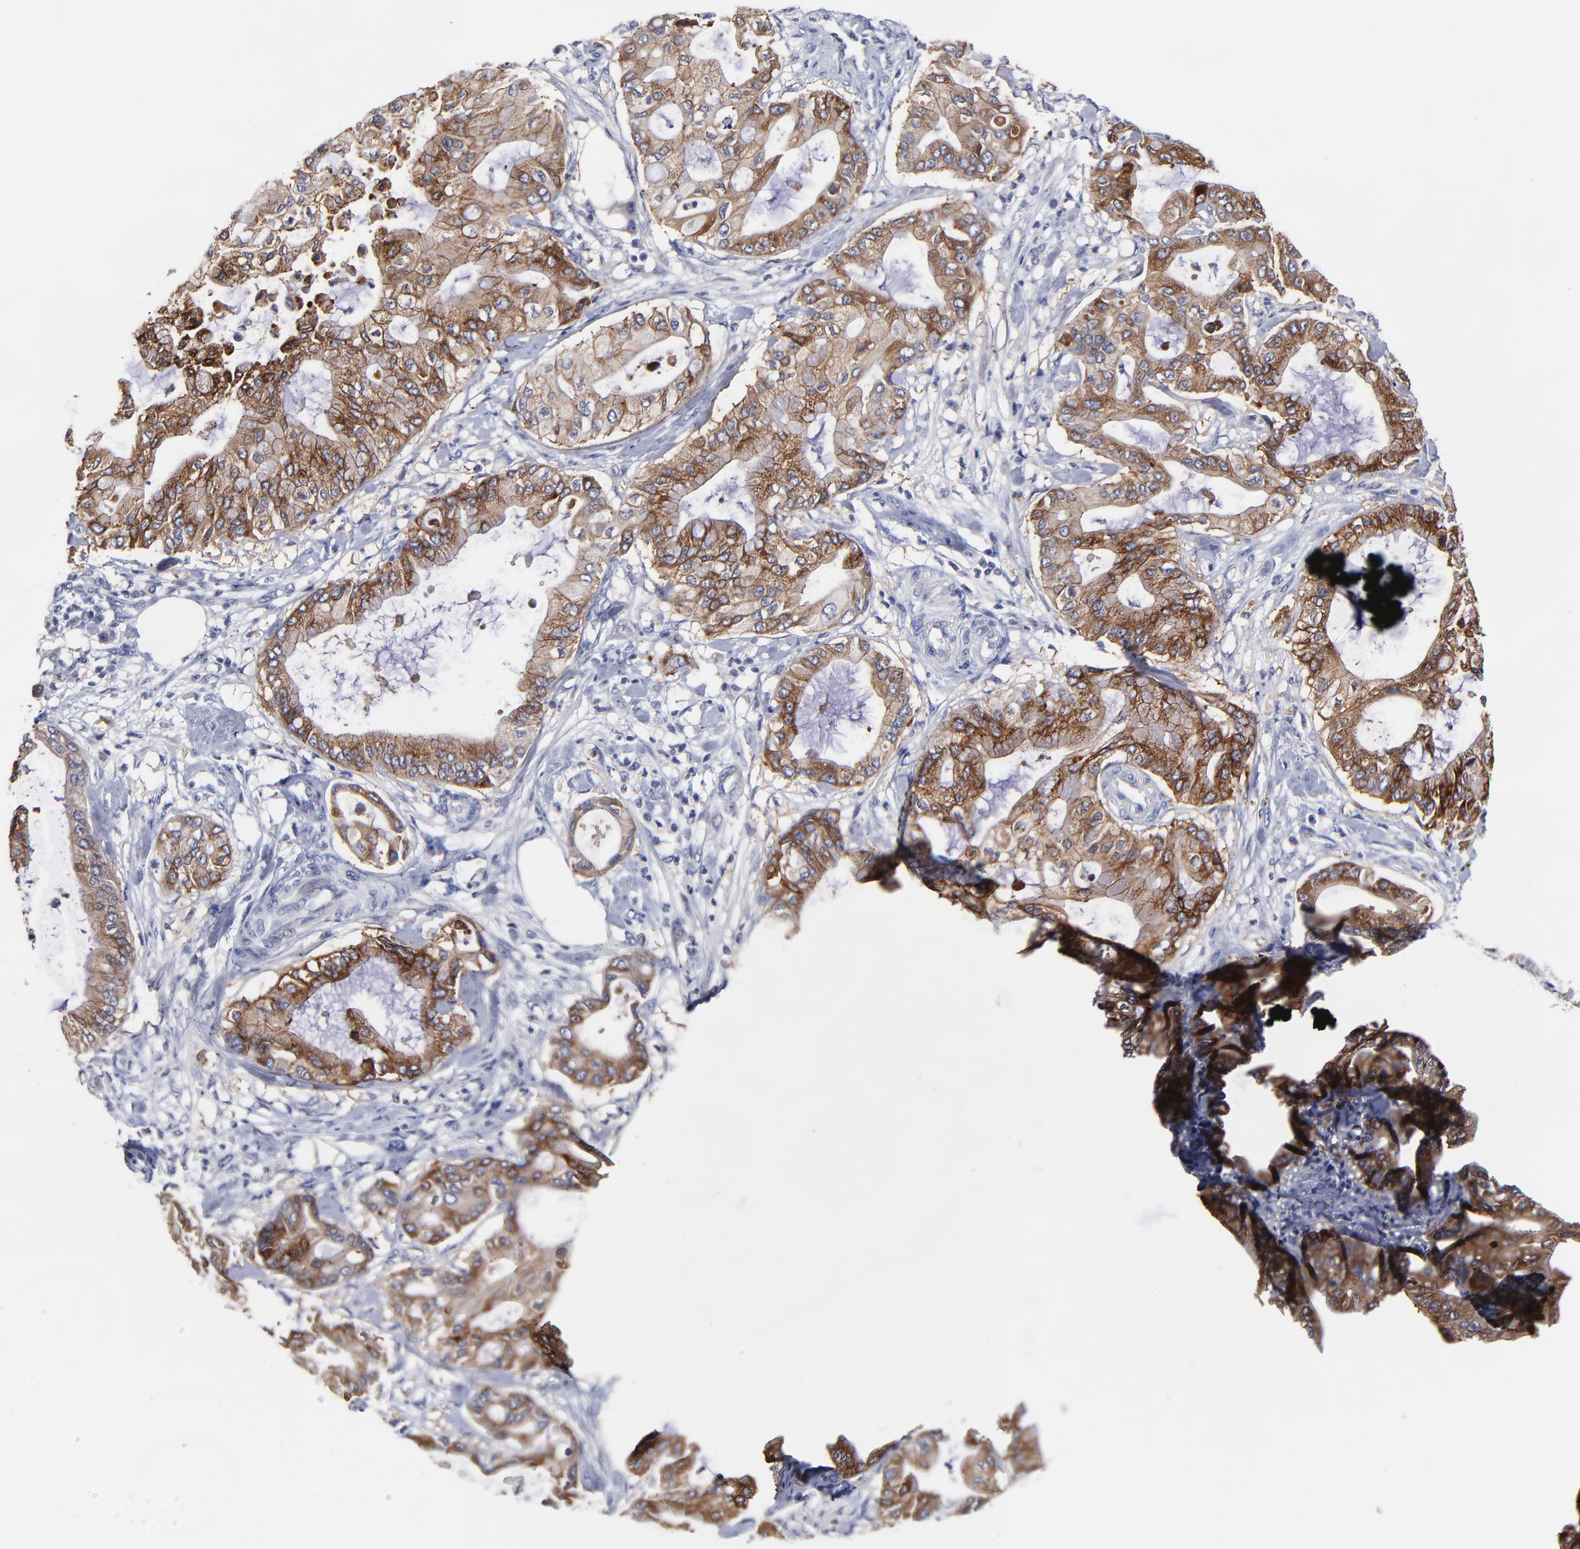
{"staining": {"intensity": "moderate", "quantity": ">75%", "location": "cytoplasmic/membranous"}, "tissue": "pancreatic cancer", "cell_type": "Tumor cells", "image_type": "cancer", "snomed": [{"axis": "morphology", "description": "Adenocarcinoma, NOS"}, {"axis": "morphology", "description": "Adenocarcinoma, metastatic, NOS"}, {"axis": "topography", "description": "Lymph node"}, {"axis": "topography", "description": "Pancreas"}, {"axis": "topography", "description": "Duodenum"}], "caption": "The micrograph demonstrates a brown stain indicating the presence of a protein in the cytoplasmic/membranous of tumor cells in metastatic adenocarcinoma (pancreatic).", "gene": "CXADR", "patient": {"sex": "female", "age": 64}}